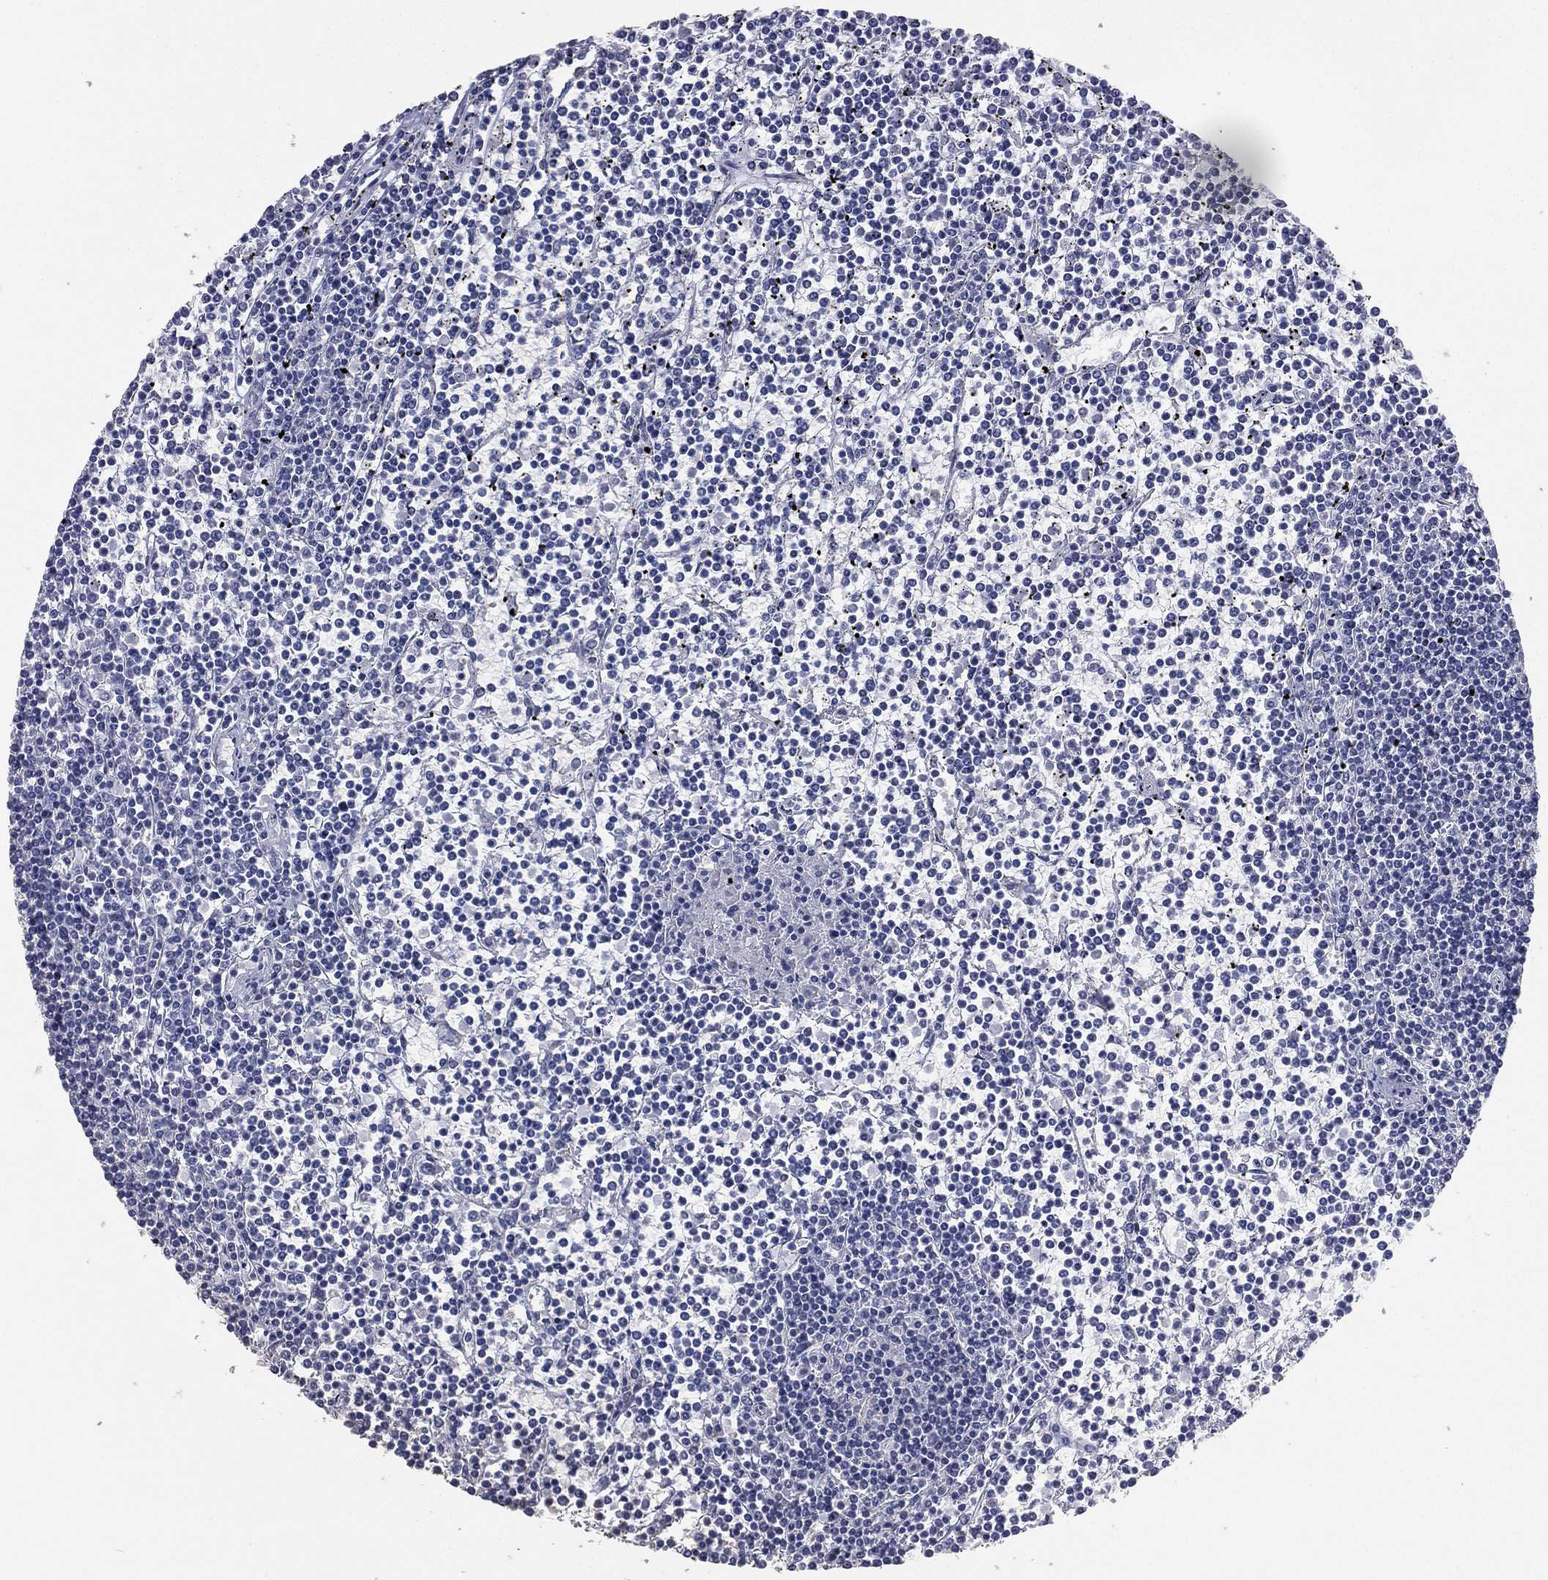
{"staining": {"intensity": "negative", "quantity": "none", "location": "none"}, "tissue": "lymphoma", "cell_type": "Tumor cells", "image_type": "cancer", "snomed": [{"axis": "morphology", "description": "Malignant lymphoma, non-Hodgkin's type, Low grade"}, {"axis": "topography", "description": "Spleen"}], "caption": "Human malignant lymphoma, non-Hodgkin's type (low-grade) stained for a protein using immunohistochemistry (IHC) reveals no expression in tumor cells.", "gene": "ALDH7A1", "patient": {"sex": "female", "age": 19}}